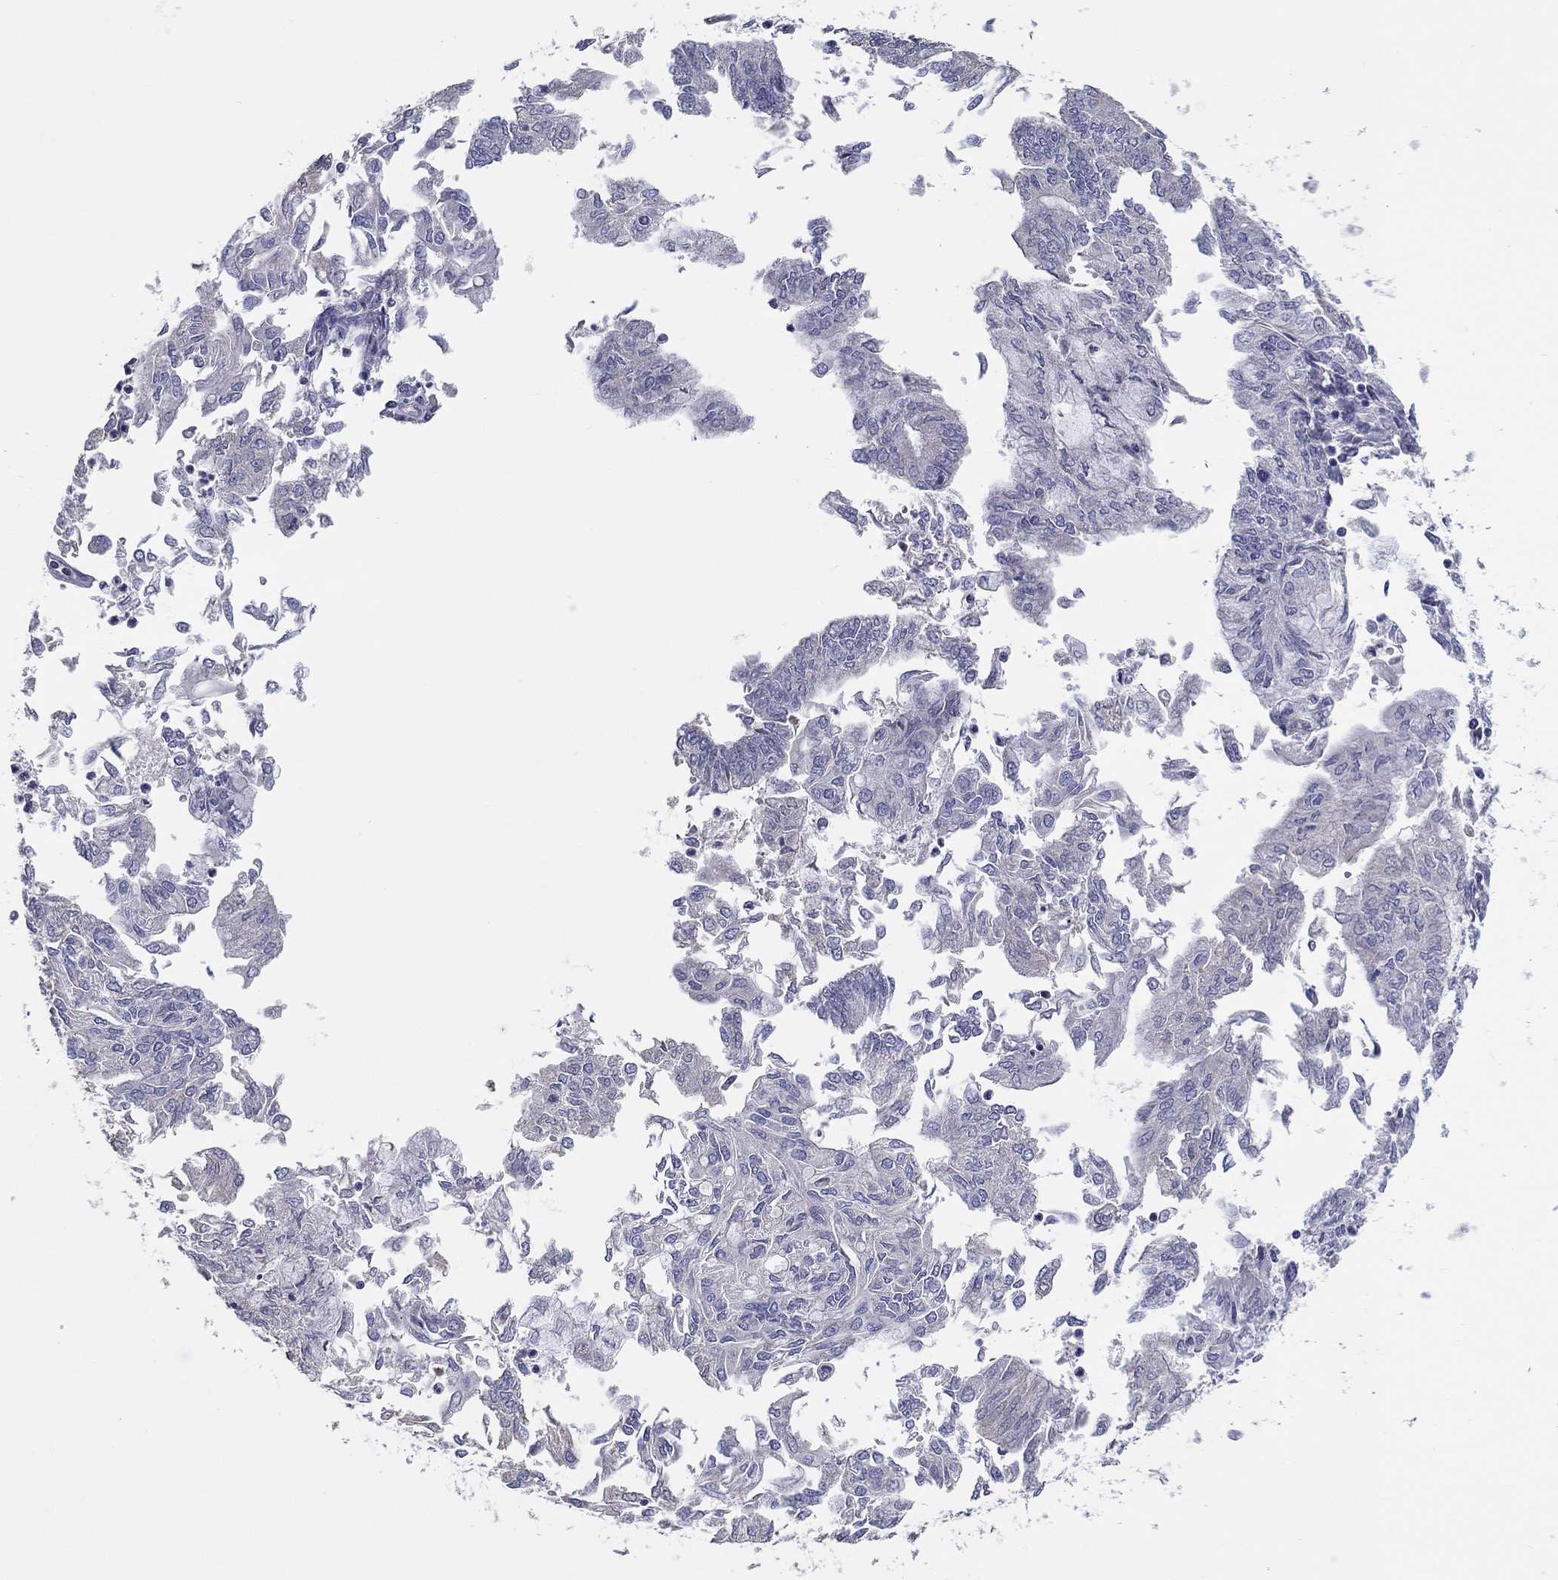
{"staining": {"intensity": "negative", "quantity": "none", "location": "none"}, "tissue": "endometrial cancer", "cell_type": "Tumor cells", "image_type": "cancer", "snomed": [{"axis": "morphology", "description": "Adenocarcinoma, NOS"}, {"axis": "topography", "description": "Endometrium"}], "caption": "DAB immunohistochemical staining of human endometrial cancer (adenocarcinoma) reveals no significant positivity in tumor cells.", "gene": "DOCK3", "patient": {"sex": "female", "age": 59}}